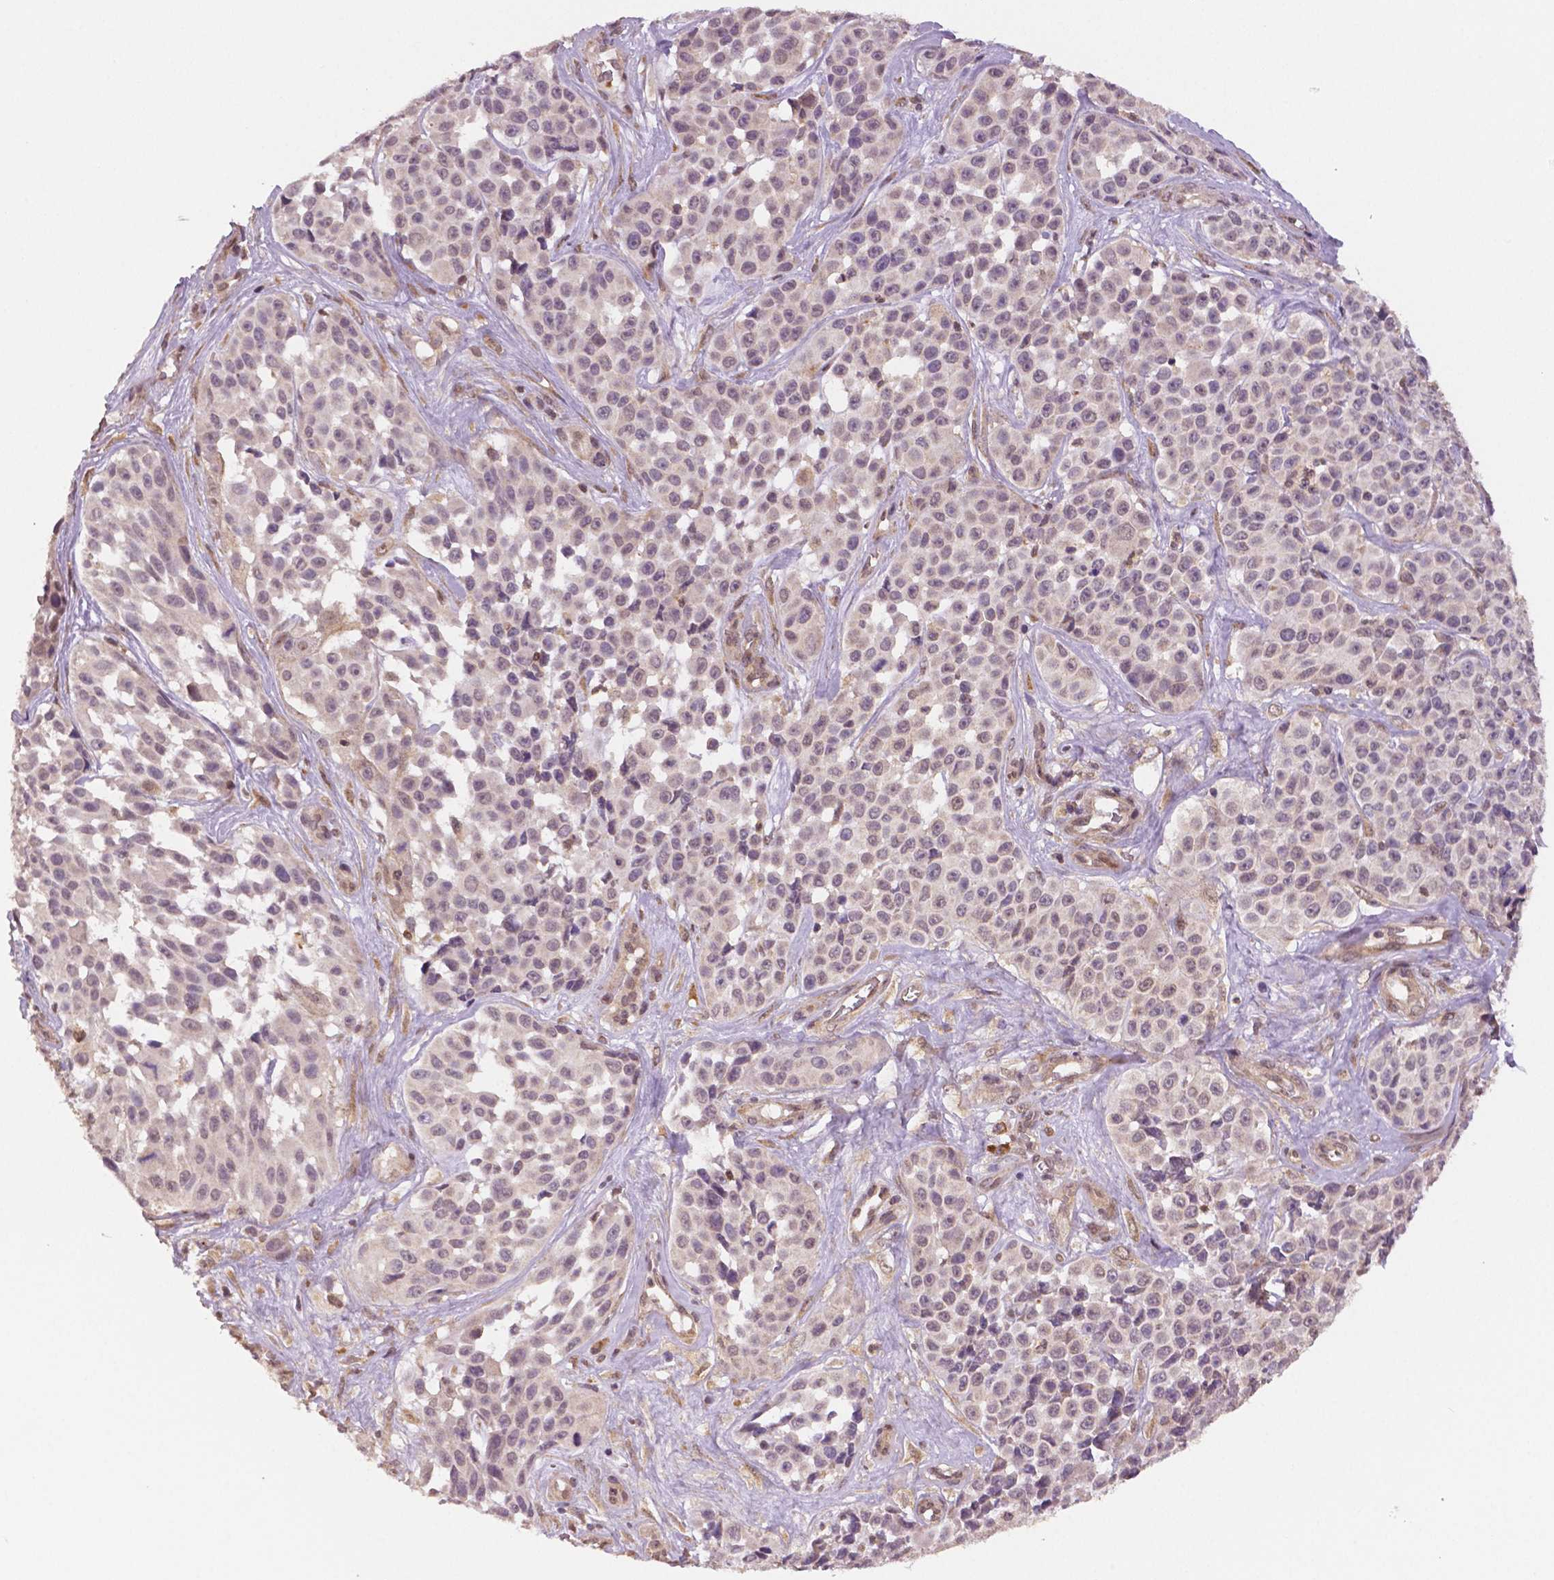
{"staining": {"intensity": "negative", "quantity": "none", "location": "none"}, "tissue": "melanoma", "cell_type": "Tumor cells", "image_type": "cancer", "snomed": [{"axis": "morphology", "description": "Malignant melanoma, NOS"}, {"axis": "topography", "description": "Skin"}], "caption": "Tumor cells show no significant protein expression in melanoma.", "gene": "STAT3", "patient": {"sex": "female", "age": 88}}